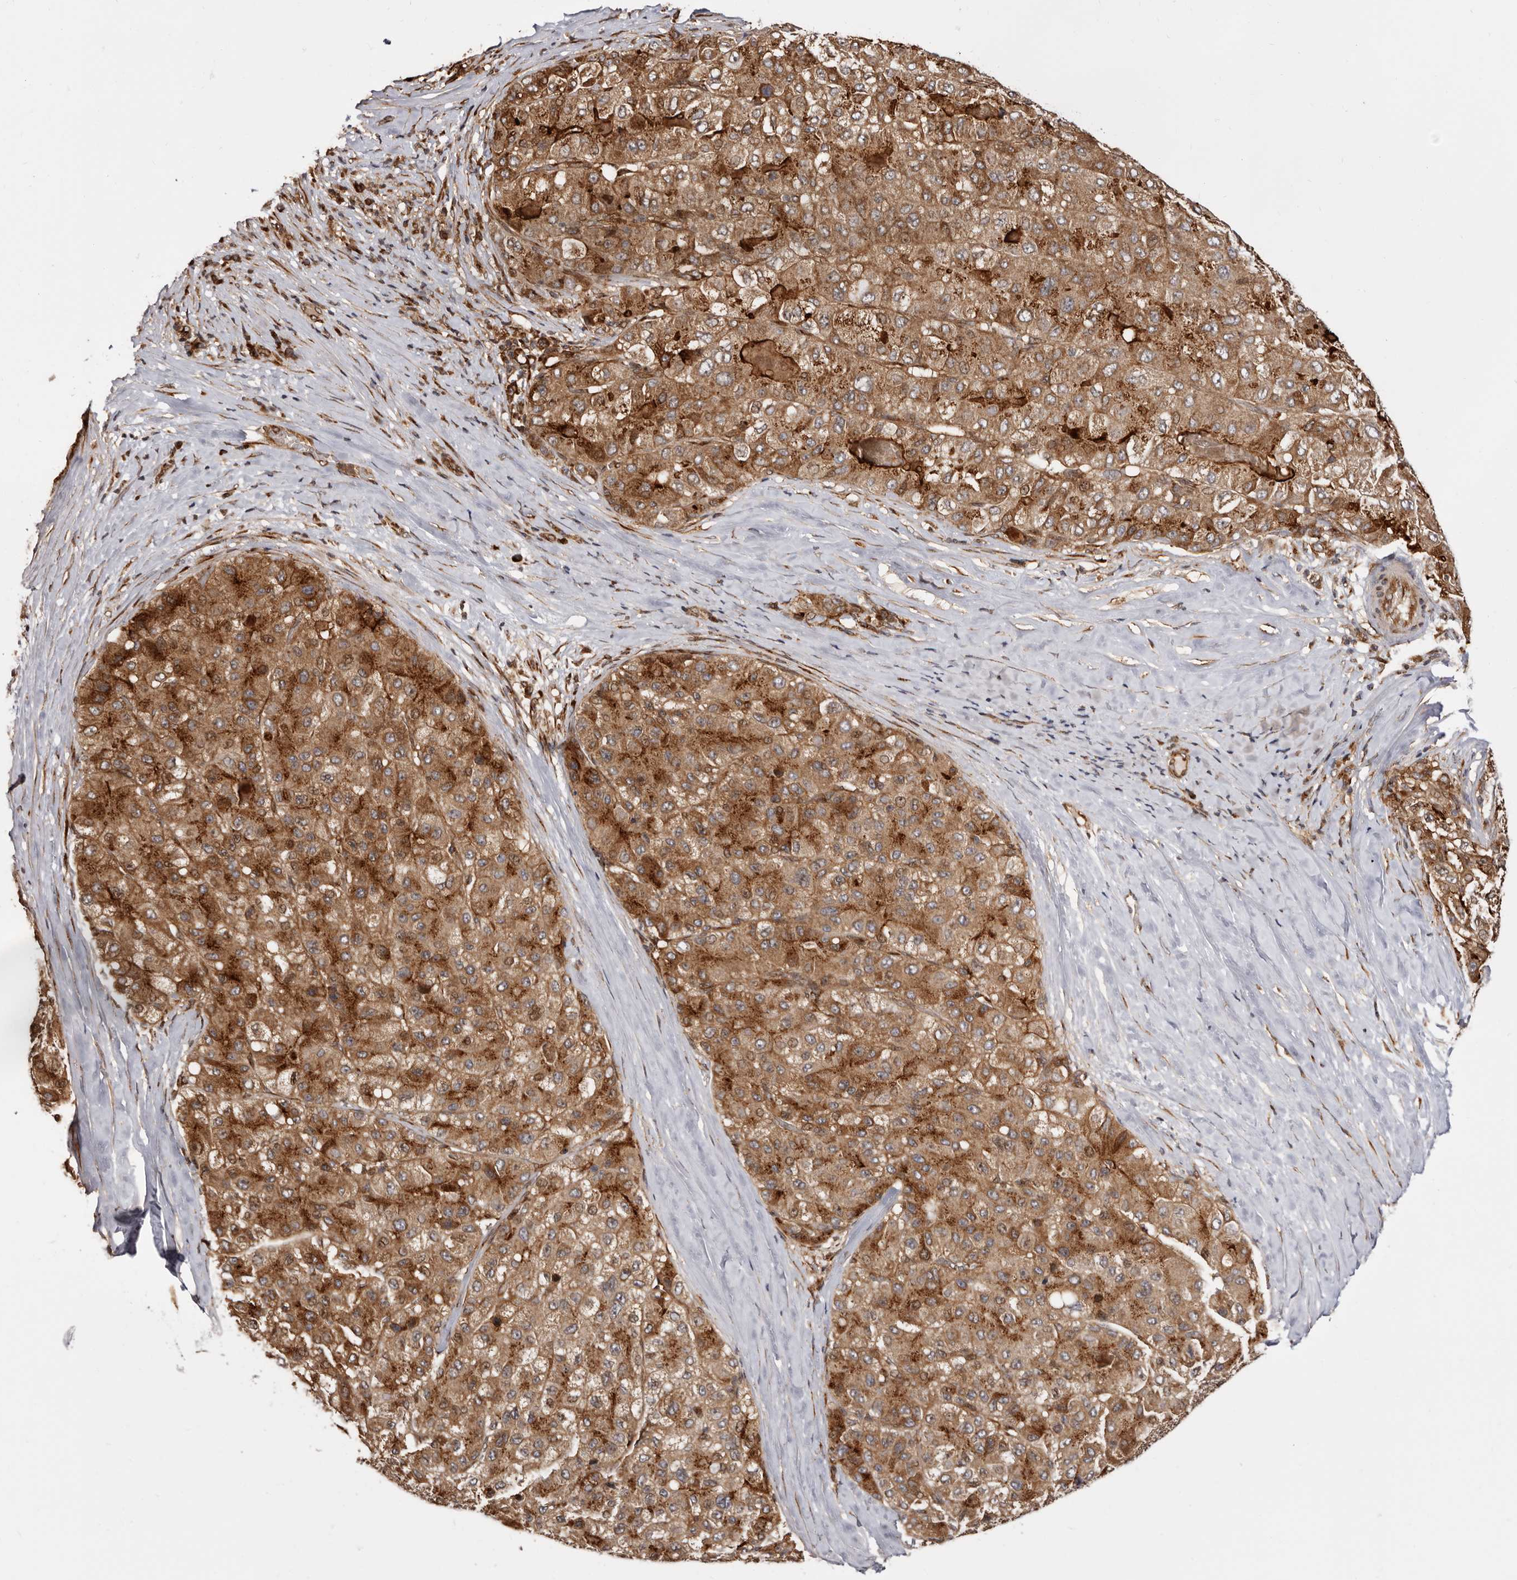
{"staining": {"intensity": "strong", "quantity": ">75%", "location": "cytoplasmic/membranous"}, "tissue": "liver cancer", "cell_type": "Tumor cells", "image_type": "cancer", "snomed": [{"axis": "morphology", "description": "Carcinoma, Hepatocellular, NOS"}, {"axis": "topography", "description": "Liver"}], "caption": "Strong cytoplasmic/membranous positivity for a protein is present in about >75% of tumor cells of hepatocellular carcinoma (liver) using immunohistochemistry (IHC).", "gene": "GPR27", "patient": {"sex": "male", "age": 80}}